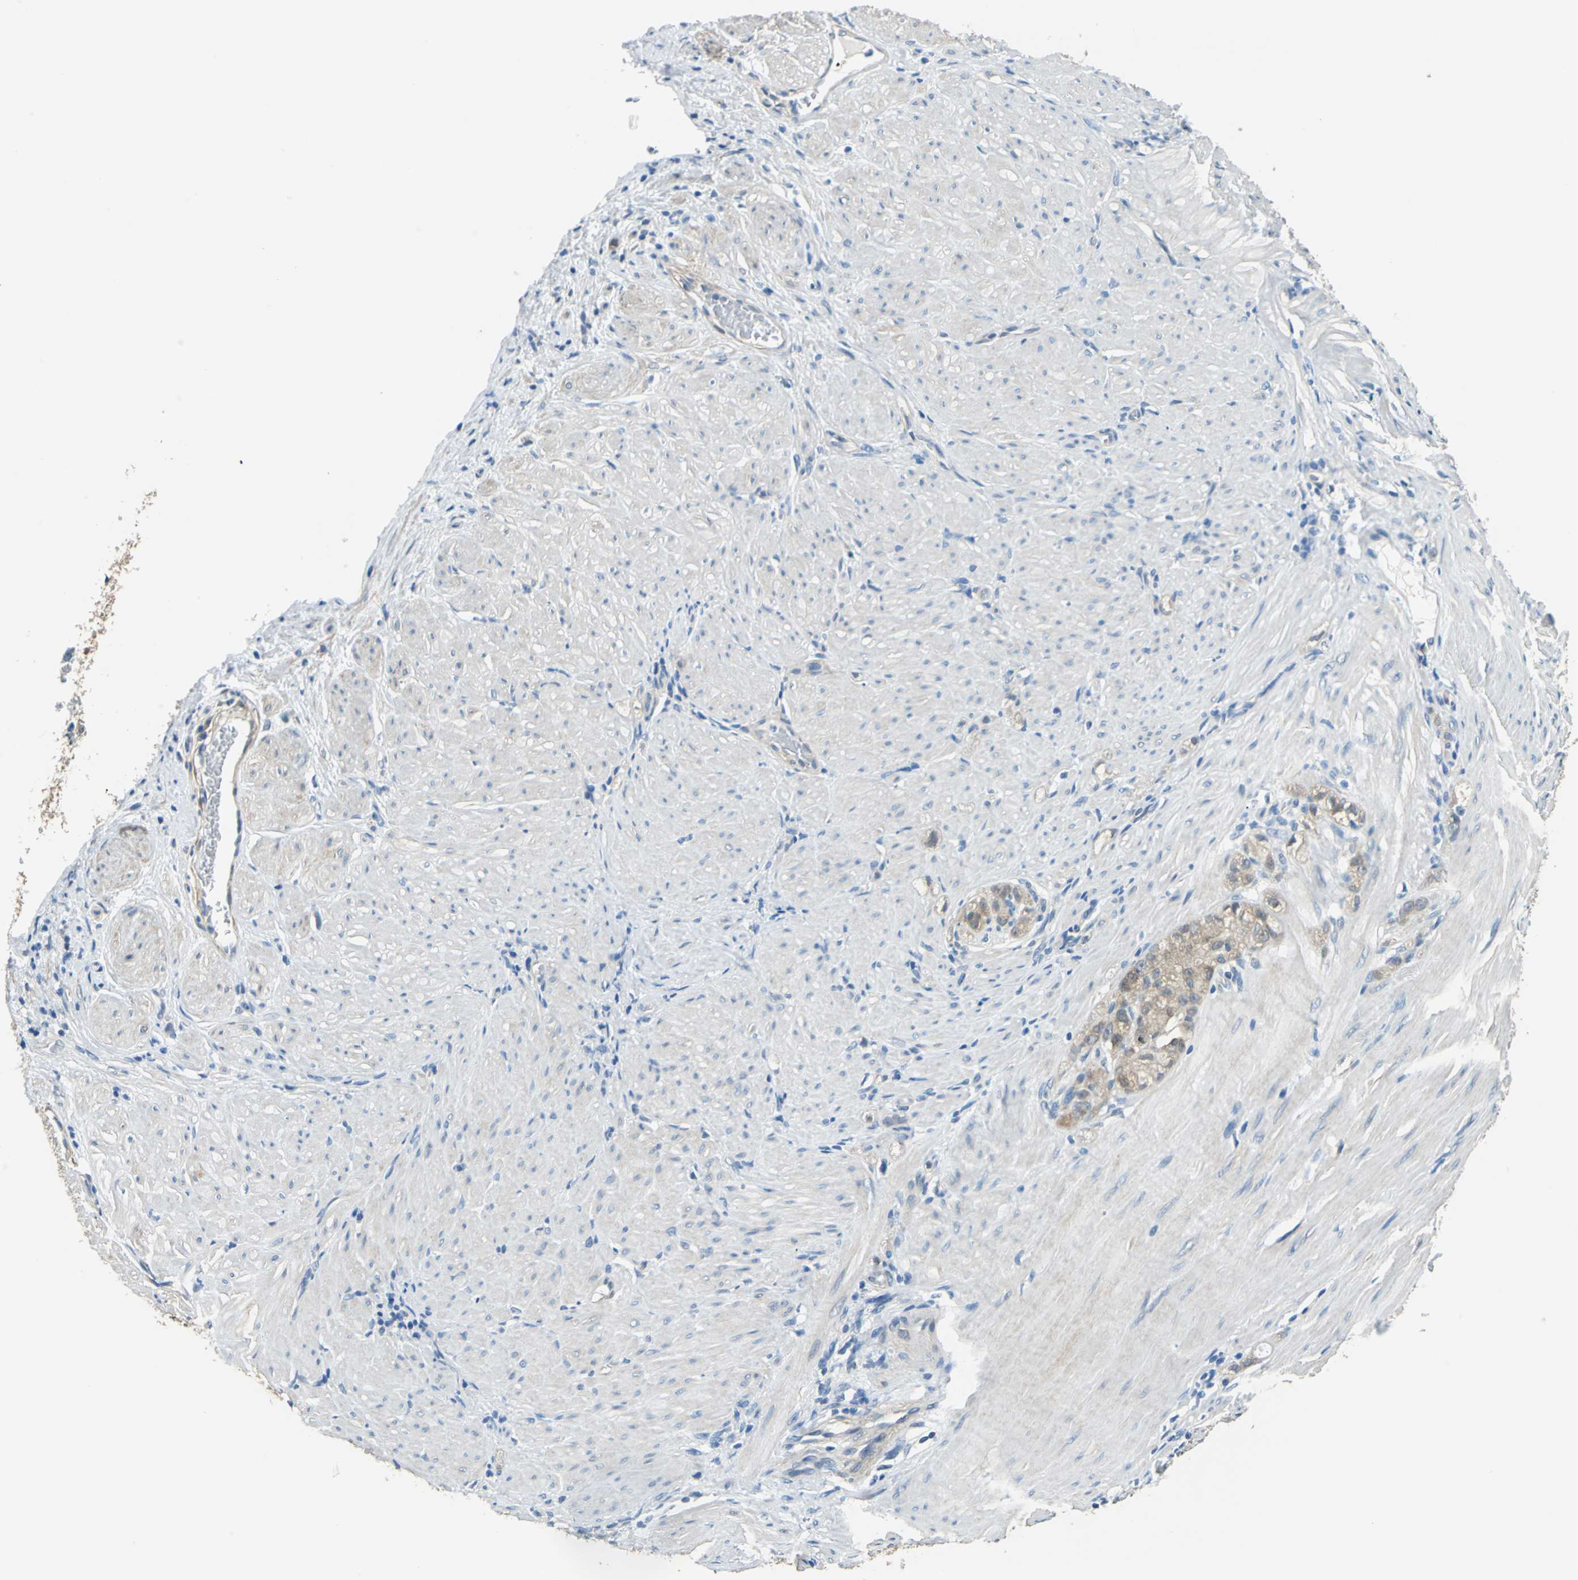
{"staining": {"intensity": "moderate", "quantity": ">75%", "location": "cytoplasmic/membranous"}, "tissue": "stomach cancer", "cell_type": "Tumor cells", "image_type": "cancer", "snomed": [{"axis": "morphology", "description": "Adenocarcinoma, NOS"}, {"axis": "topography", "description": "Stomach"}], "caption": "Stomach cancer (adenocarcinoma) stained for a protein exhibits moderate cytoplasmic/membranous positivity in tumor cells.", "gene": "FKBP4", "patient": {"sex": "male", "age": 82}}